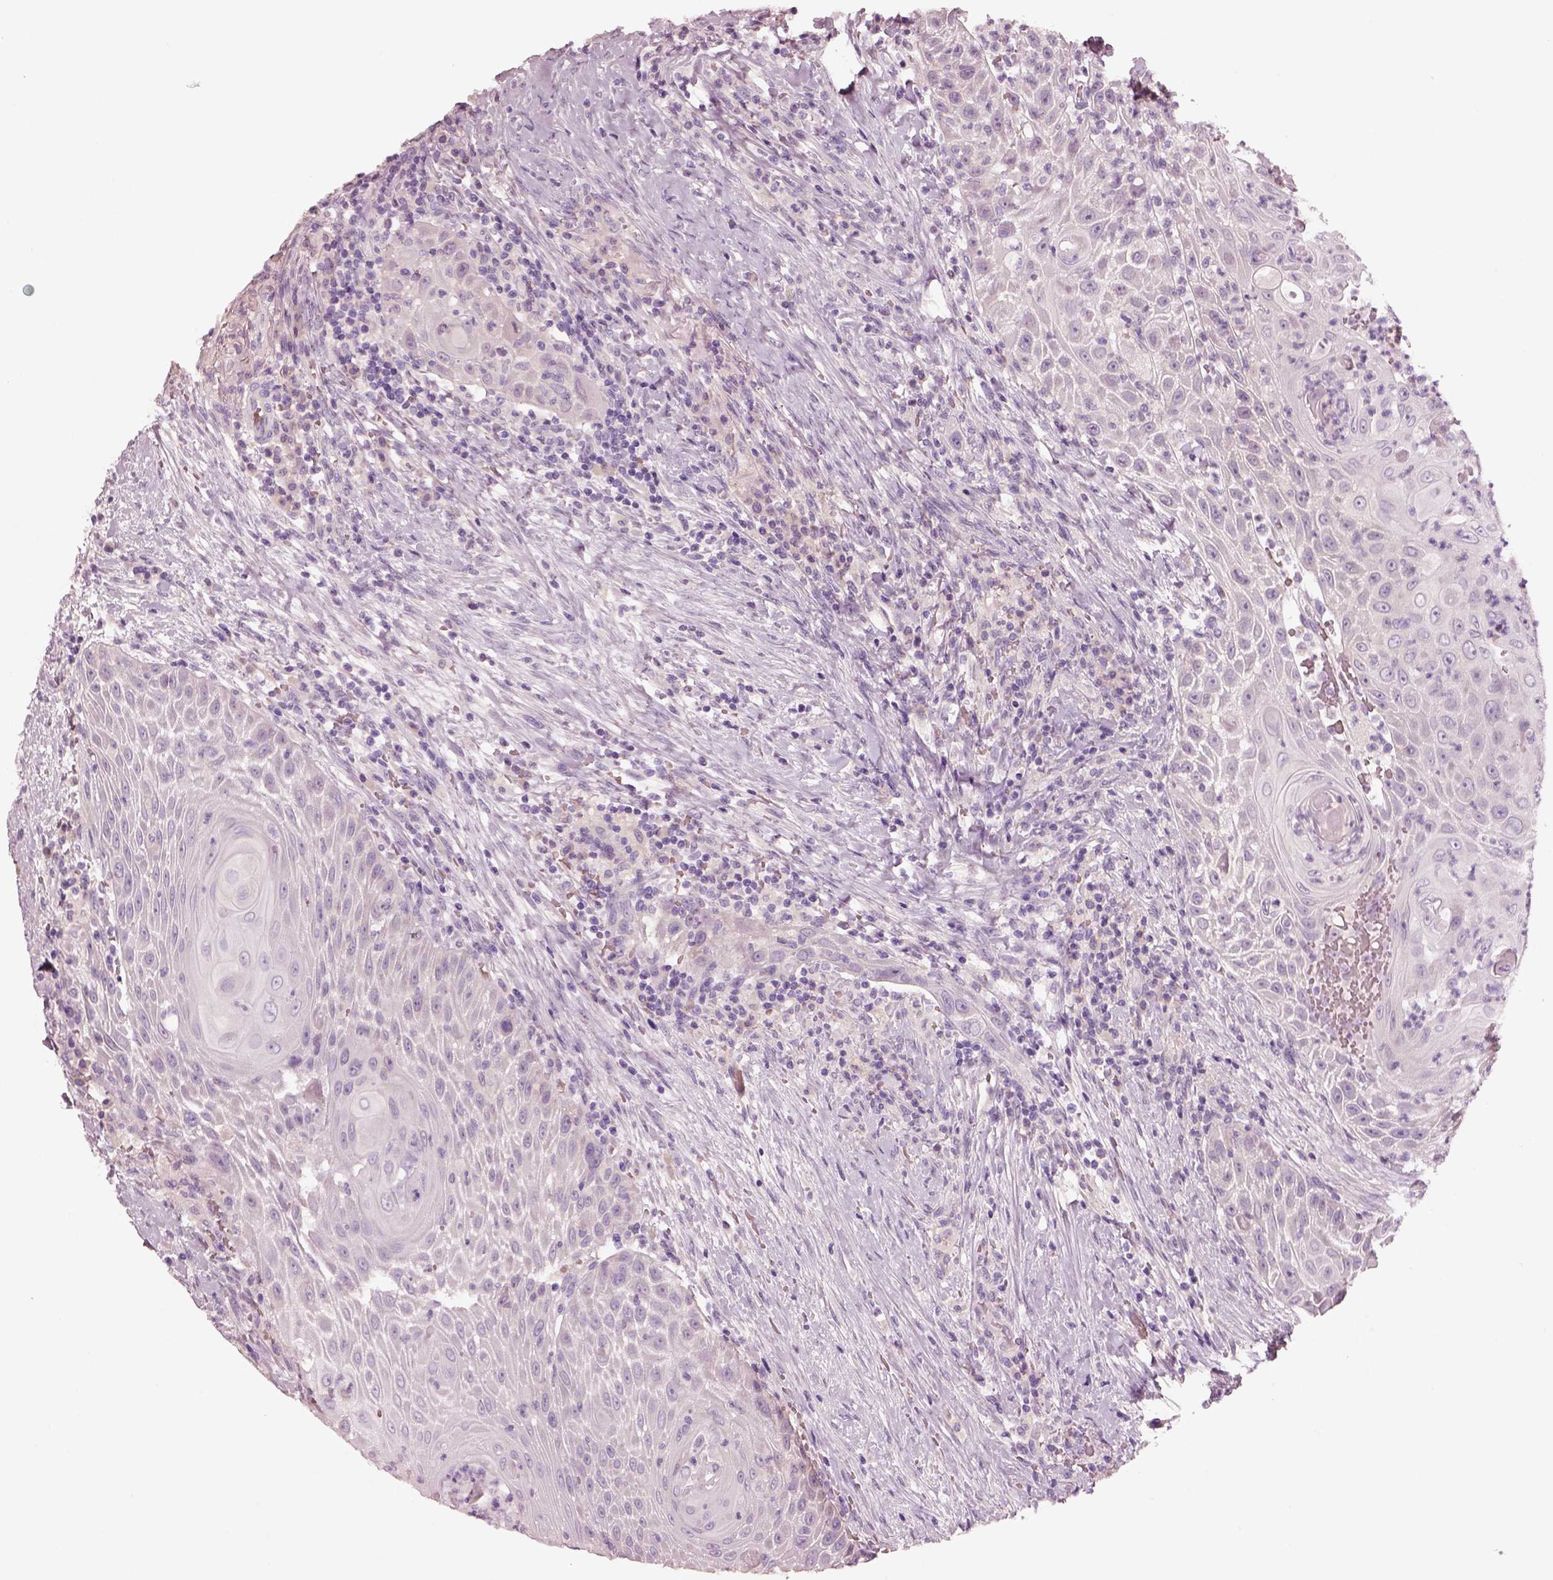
{"staining": {"intensity": "negative", "quantity": "none", "location": "none"}, "tissue": "head and neck cancer", "cell_type": "Tumor cells", "image_type": "cancer", "snomed": [{"axis": "morphology", "description": "Squamous cell carcinoma, NOS"}, {"axis": "topography", "description": "Head-Neck"}], "caption": "A high-resolution micrograph shows IHC staining of head and neck cancer, which shows no significant positivity in tumor cells.", "gene": "ELSPBP1", "patient": {"sex": "male", "age": 69}}